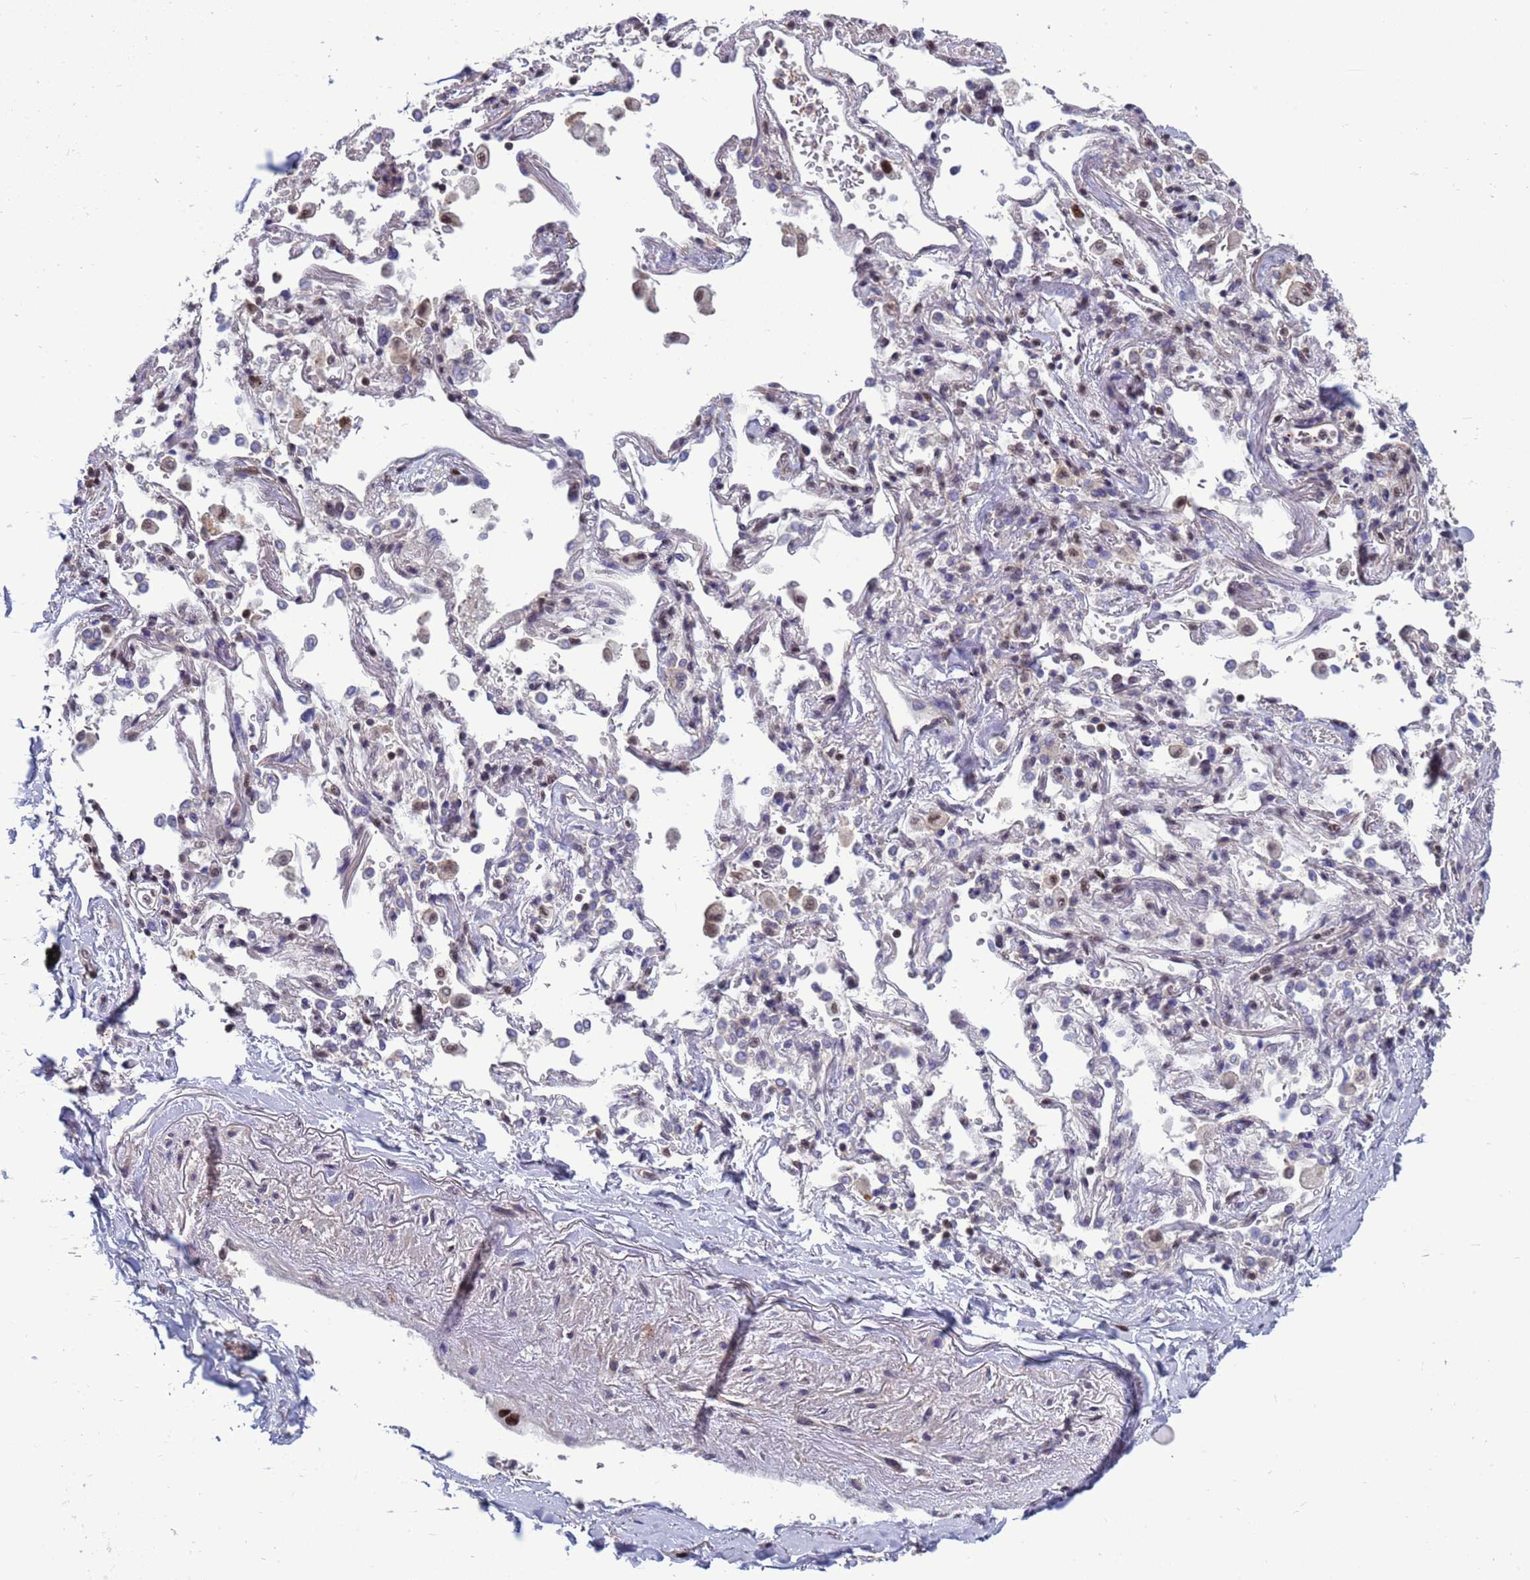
{"staining": {"intensity": "negative", "quantity": "none", "location": "none"}, "tissue": "adipose tissue", "cell_type": "Adipocytes", "image_type": "normal", "snomed": [{"axis": "morphology", "description": "Normal tissue, NOS"}, {"axis": "topography", "description": "Cartilage tissue"}], "caption": "Human adipose tissue stained for a protein using immunohistochemistry demonstrates no staining in adipocytes.", "gene": "NSL1", "patient": {"sex": "male", "age": 73}}